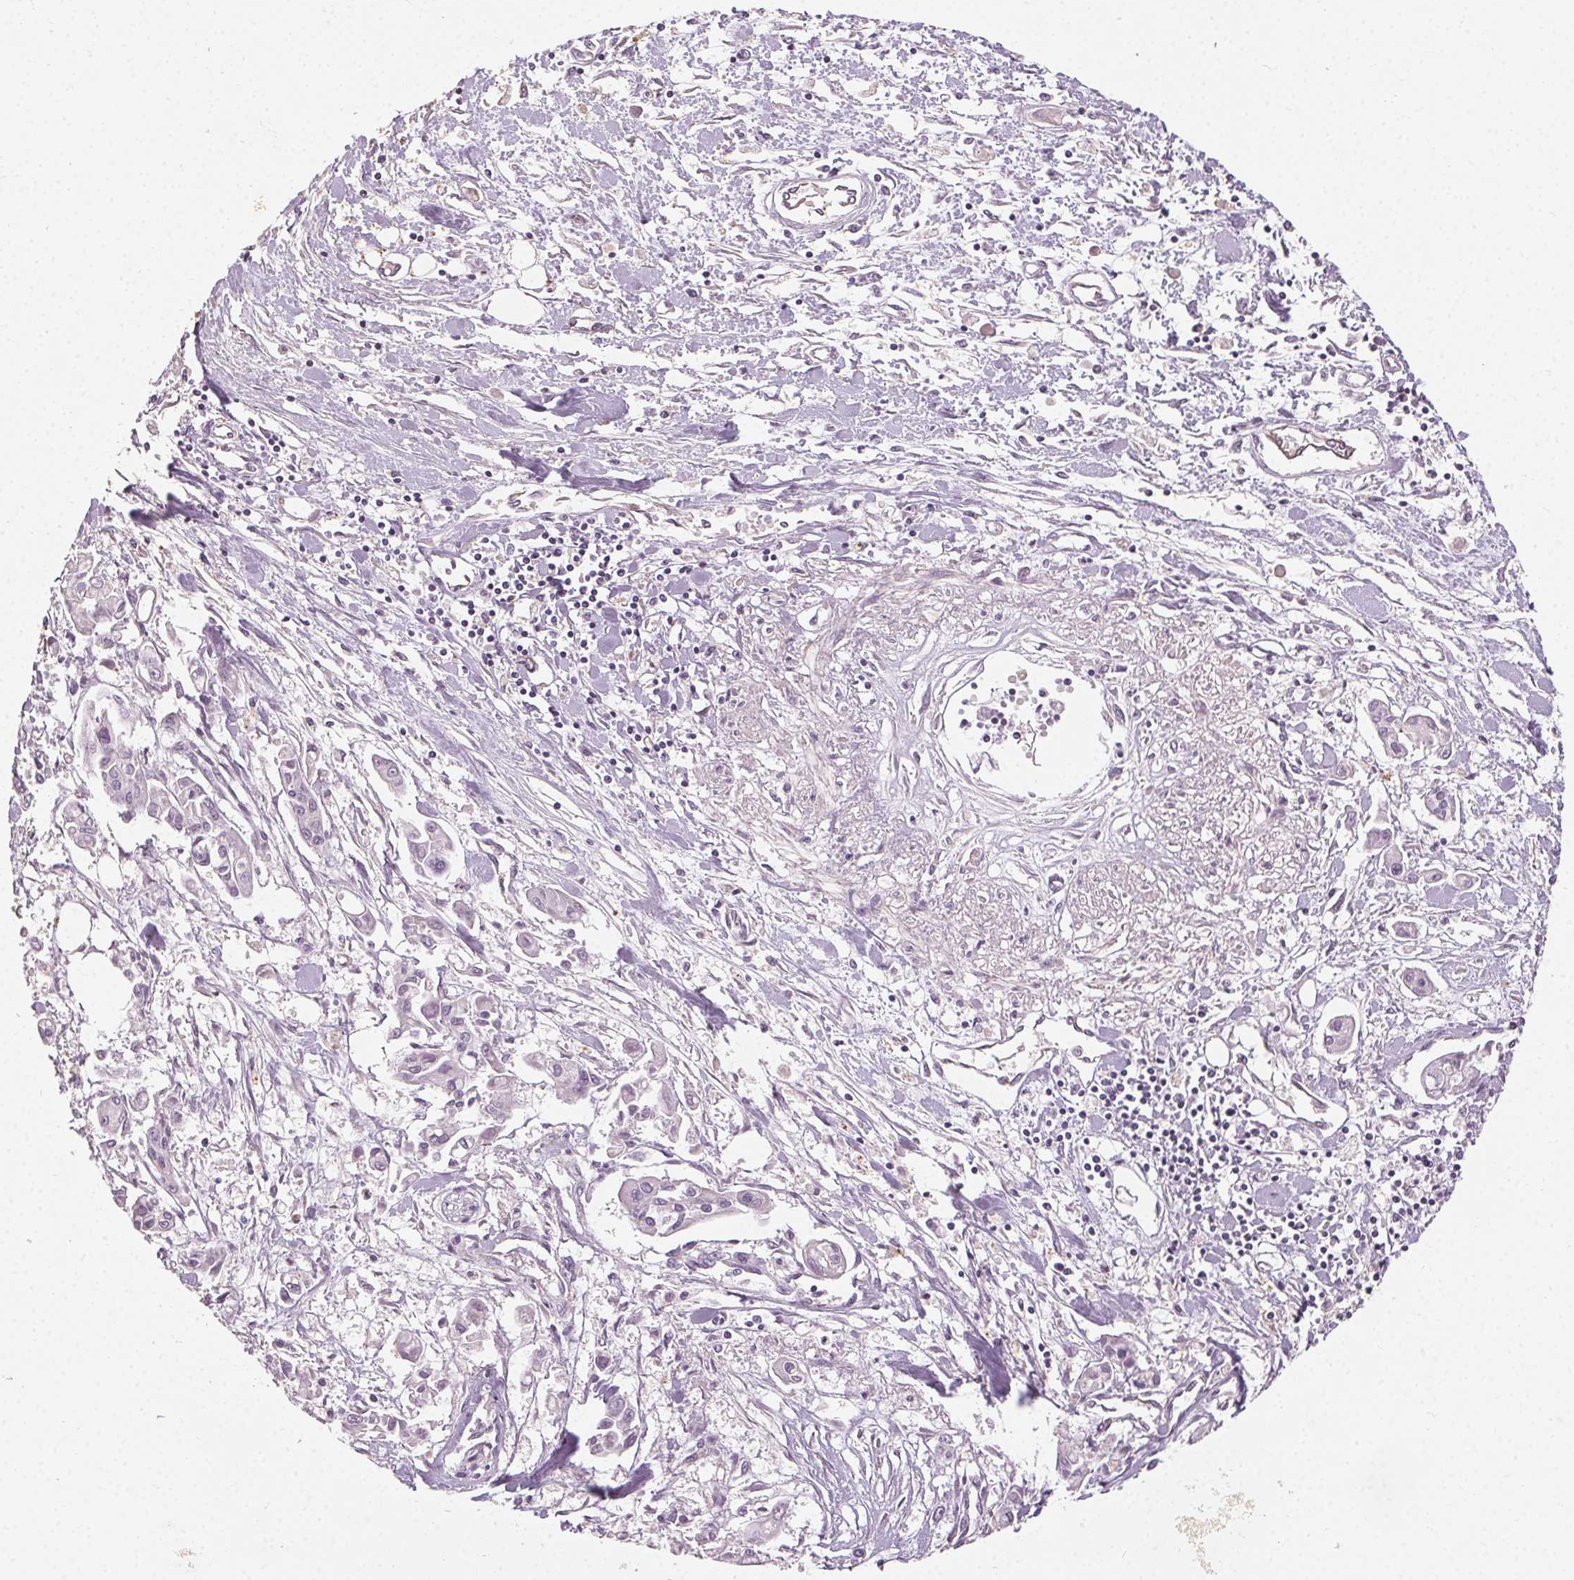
{"staining": {"intensity": "negative", "quantity": "none", "location": "none"}, "tissue": "pancreatic cancer", "cell_type": "Tumor cells", "image_type": "cancer", "snomed": [{"axis": "morphology", "description": "Adenocarcinoma, NOS"}, {"axis": "topography", "description": "Pancreas"}], "caption": "The image demonstrates no significant staining in tumor cells of adenocarcinoma (pancreatic).", "gene": "CLTRN", "patient": {"sex": "male", "age": 61}}